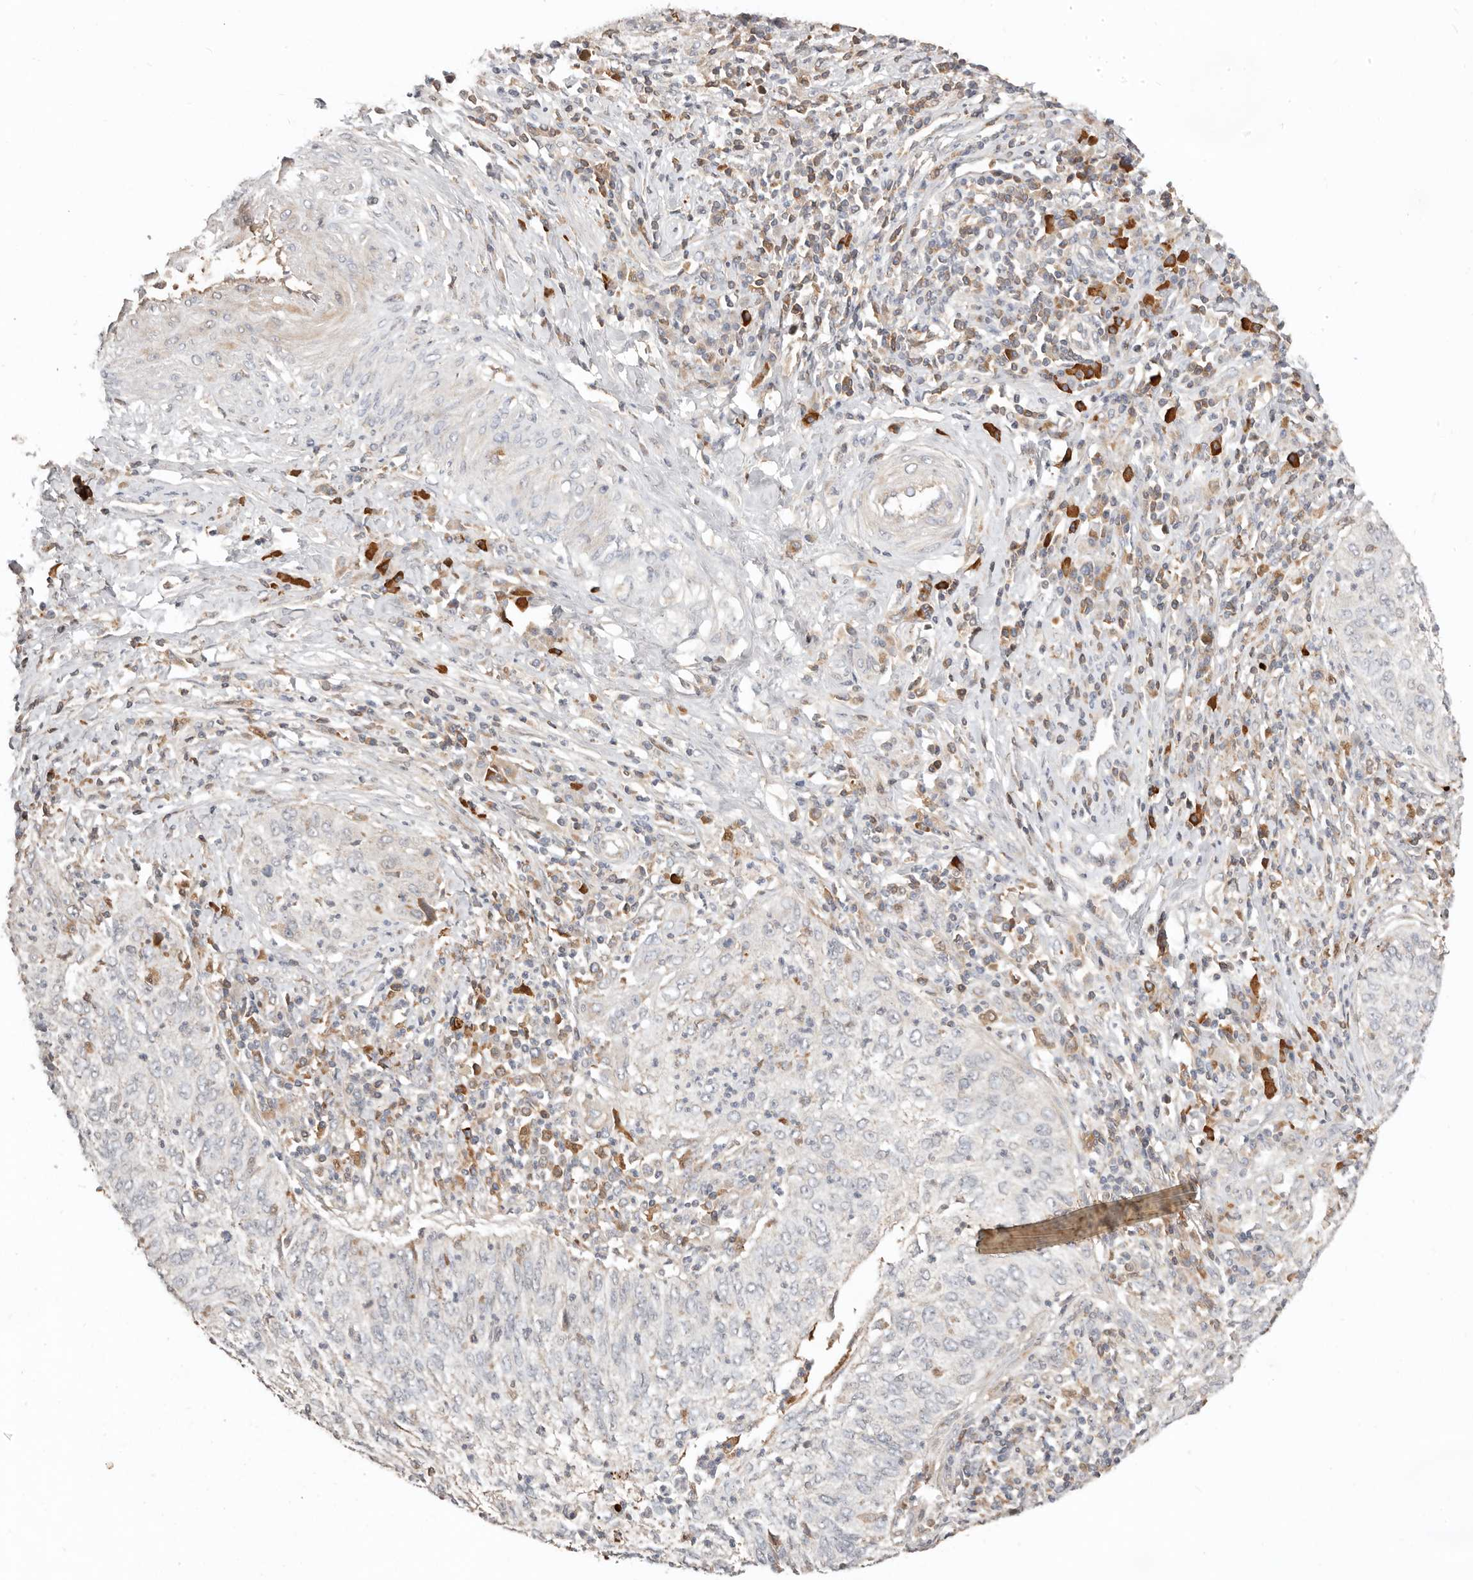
{"staining": {"intensity": "negative", "quantity": "none", "location": "none"}, "tissue": "cervical cancer", "cell_type": "Tumor cells", "image_type": "cancer", "snomed": [{"axis": "morphology", "description": "Squamous cell carcinoma, NOS"}, {"axis": "topography", "description": "Cervix"}], "caption": "Immunohistochemistry (IHC) micrograph of neoplastic tissue: squamous cell carcinoma (cervical) stained with DAB (3,3'-diaminobenzidine) exhibits no significant protein positivity in tumor cells. (Brightfield microscopy of DAB immunohistochemistry at high magnification).", "gene": "MTFR2", "patient": {"sex": "female", "age": 30}}